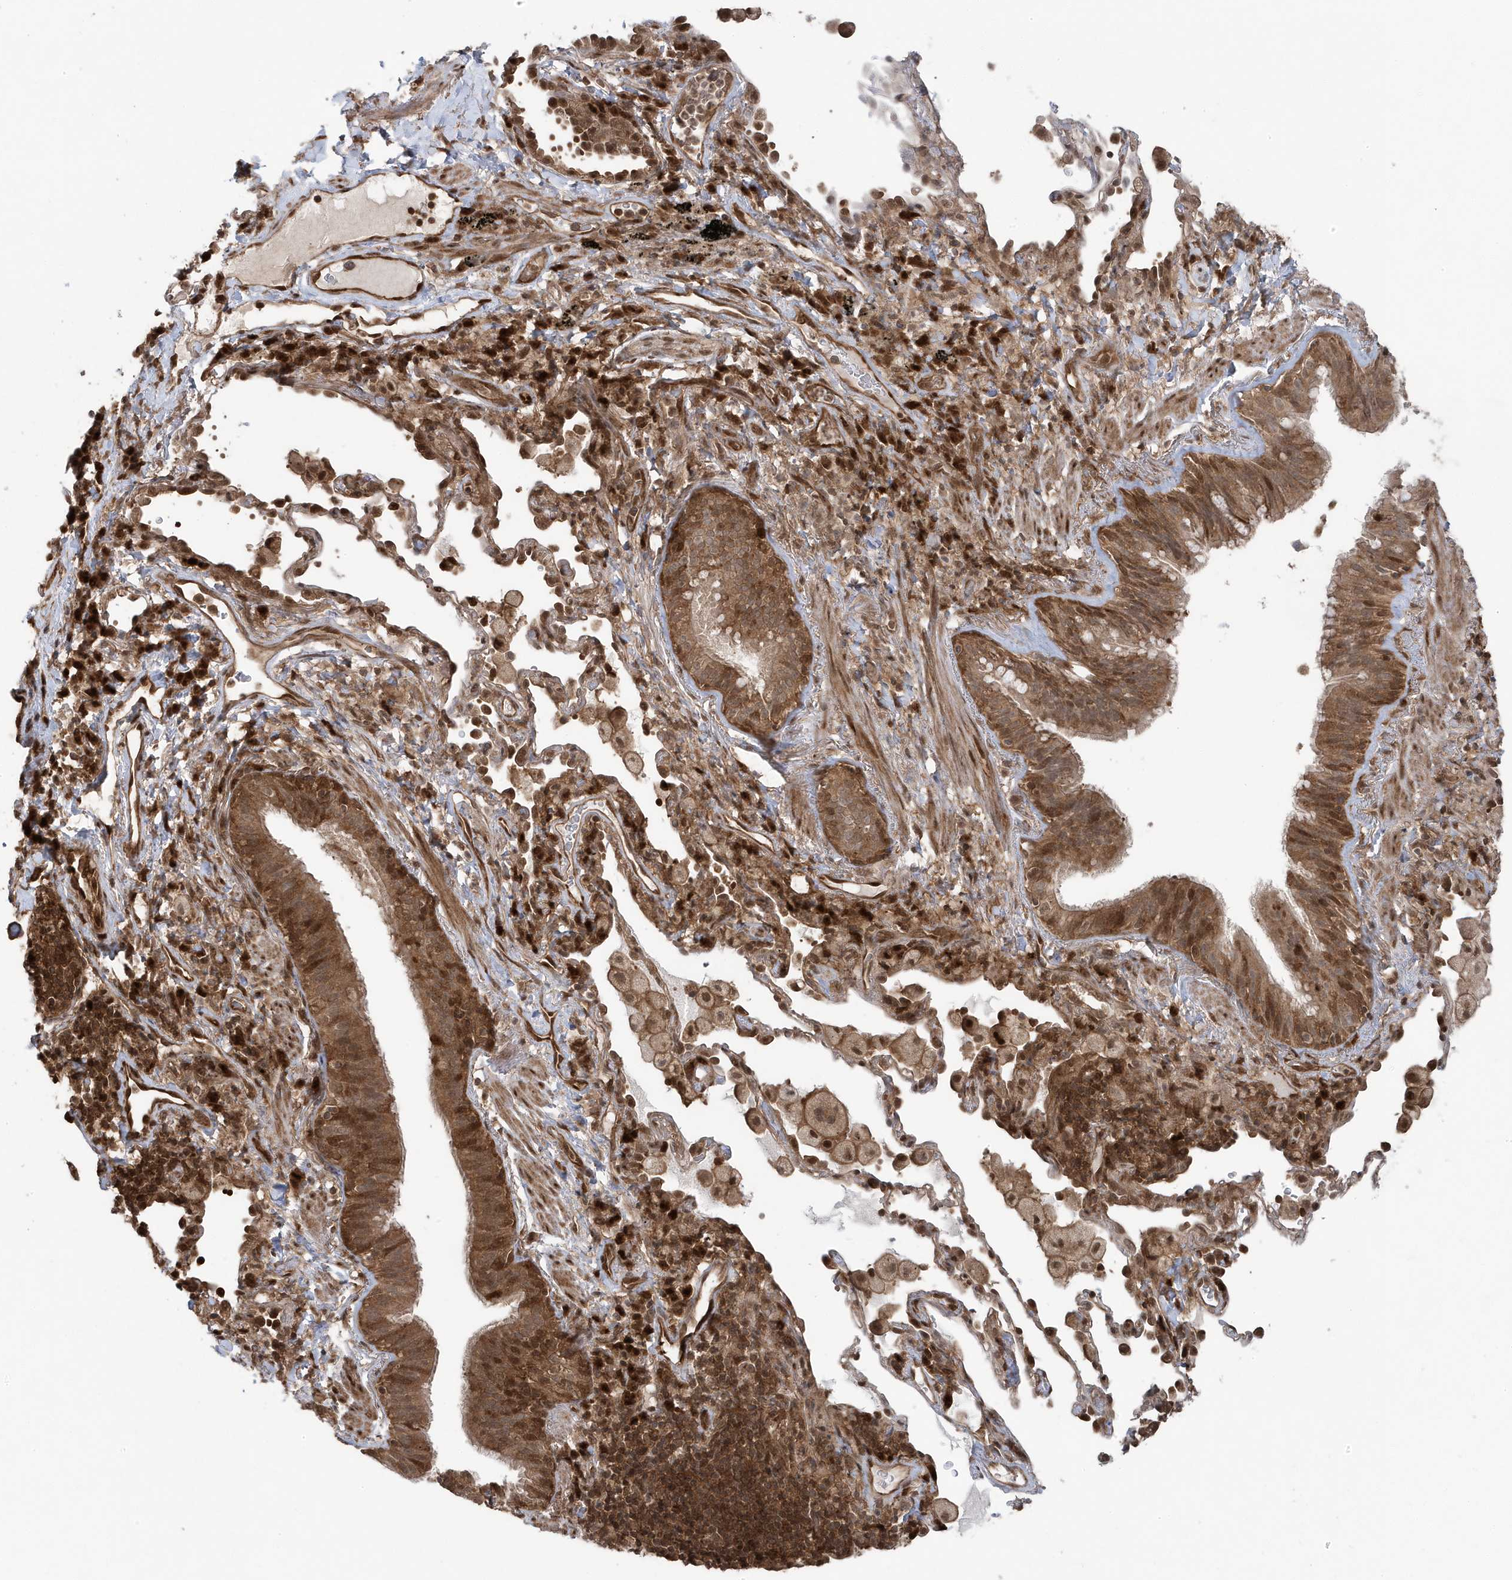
{"staining": {"intensity": "moderate", "quantity": ">75%", "location": "cytoplasmic/membranous,nuclear"}, "tissue": "bronchus", "cell_type": "Respiratory epithelial cells", "image_type": "normal", "snomed": [{"axis": "morphology", "description": "Normal tissue, NOS"}, {"axis": "morphology", "description": "Adenocarcinoma, NOS"}, {"axis": "topography", "description": "Bronchus"}, {"axis": "topography", "description": "Lung"}], "caption": "Immunohistochemical staining of unremarkable bronchus shows medium levels of moderate cytoplasmic/membranous,nuclear positivity in approximately >75% of respiratory epithelial cells.", "gene": "MAPK1IP1L", "patient": {"sex": "male", "age": 54}}